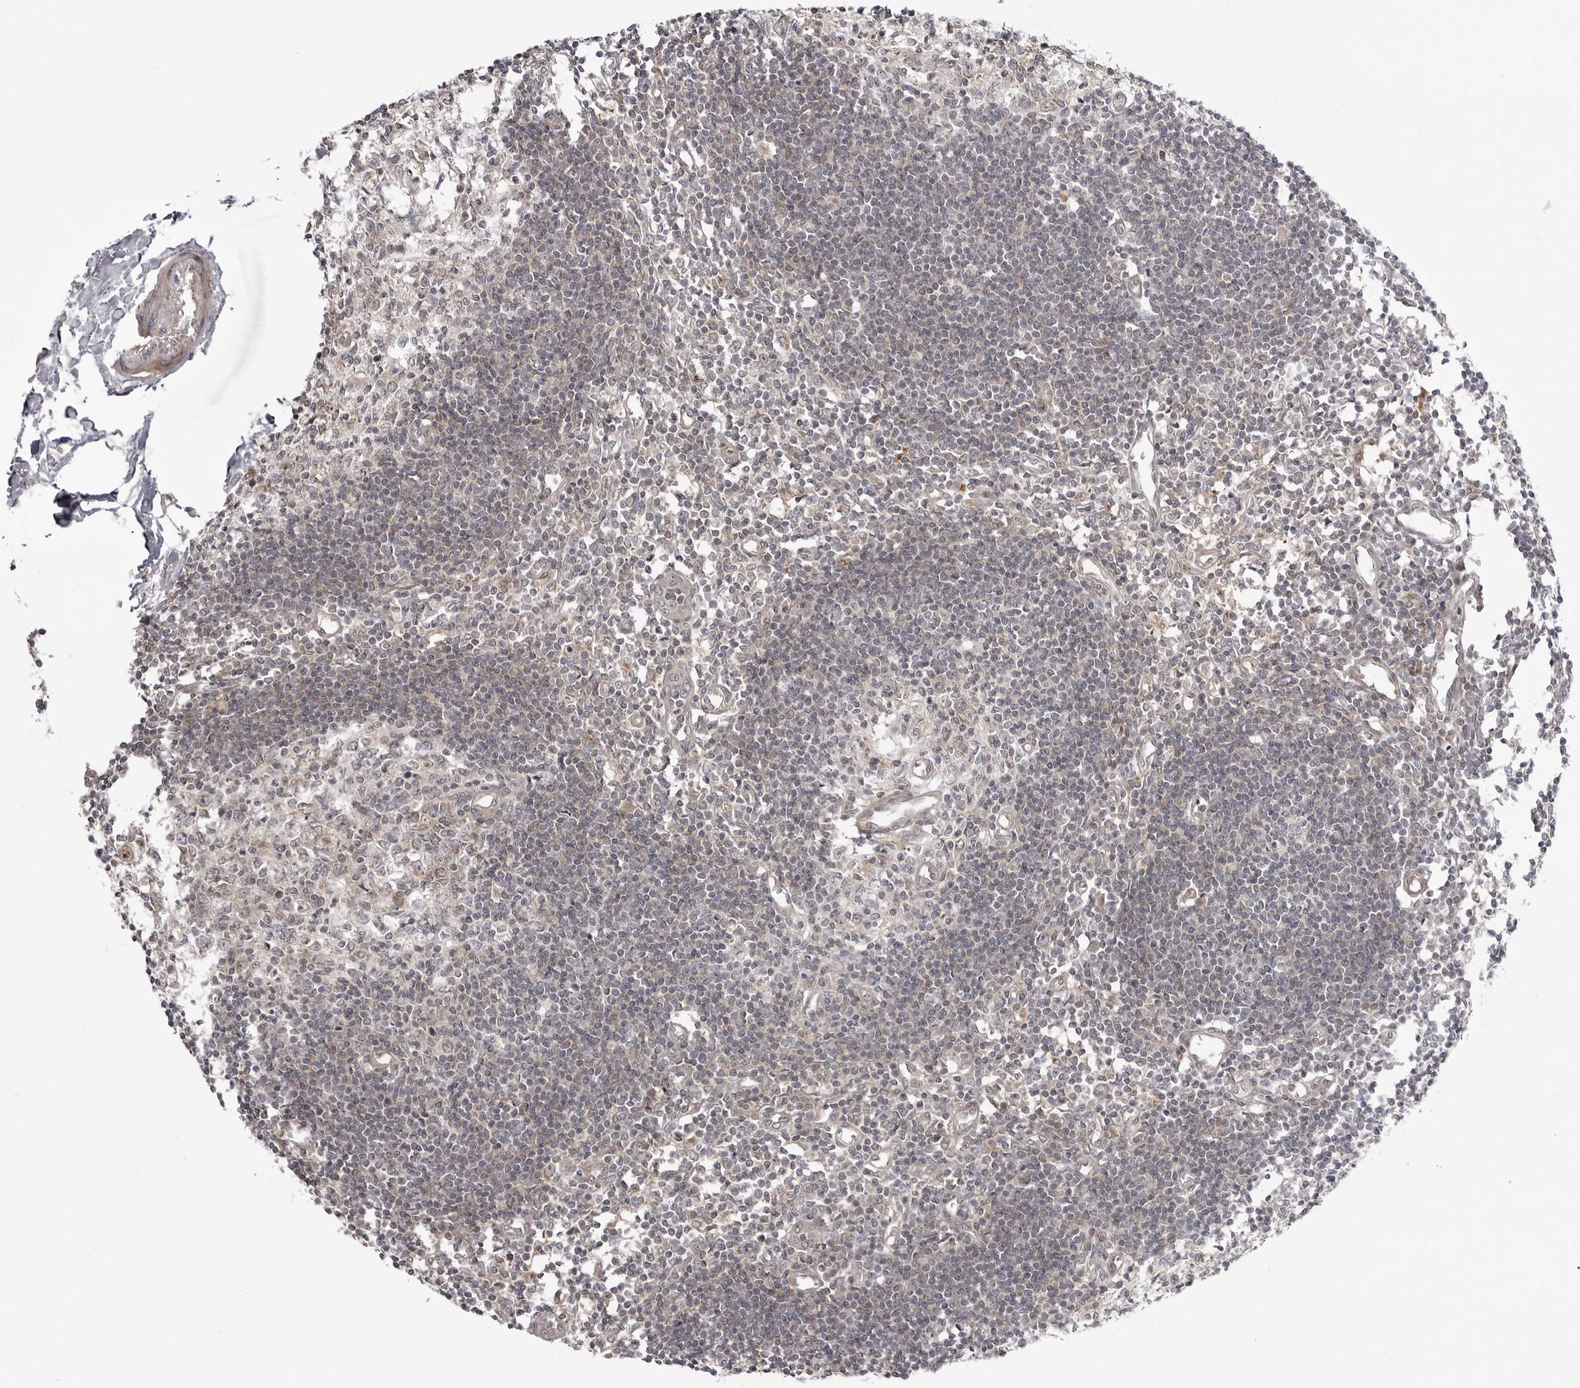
{"staining": {"intensity": "weak", "quantity": "25%-75%", "location": "cytoplasmic/membranous"}, "tissue": "lymph node", "cell_type": "Germinal center cells", "image_type": "normal", "snomed": [{"axis": "morphology", "description": "Normal tissue, NOS"}, {"axis": "morphology", "description": "Malignant melanoma, Metastatic site"}, {"axis": "topography", "description": "Lymph node"}], "caption": "Protein staining shows weak cytoplasmic/membranous positivity in about 25%-75% of germinal center cells in normal lymph node. (brown staining indicates protein expression, while blue staining denotes nuclei).", "gene": "CCDC18", "patient": {"sex": "male", "age": 41}}